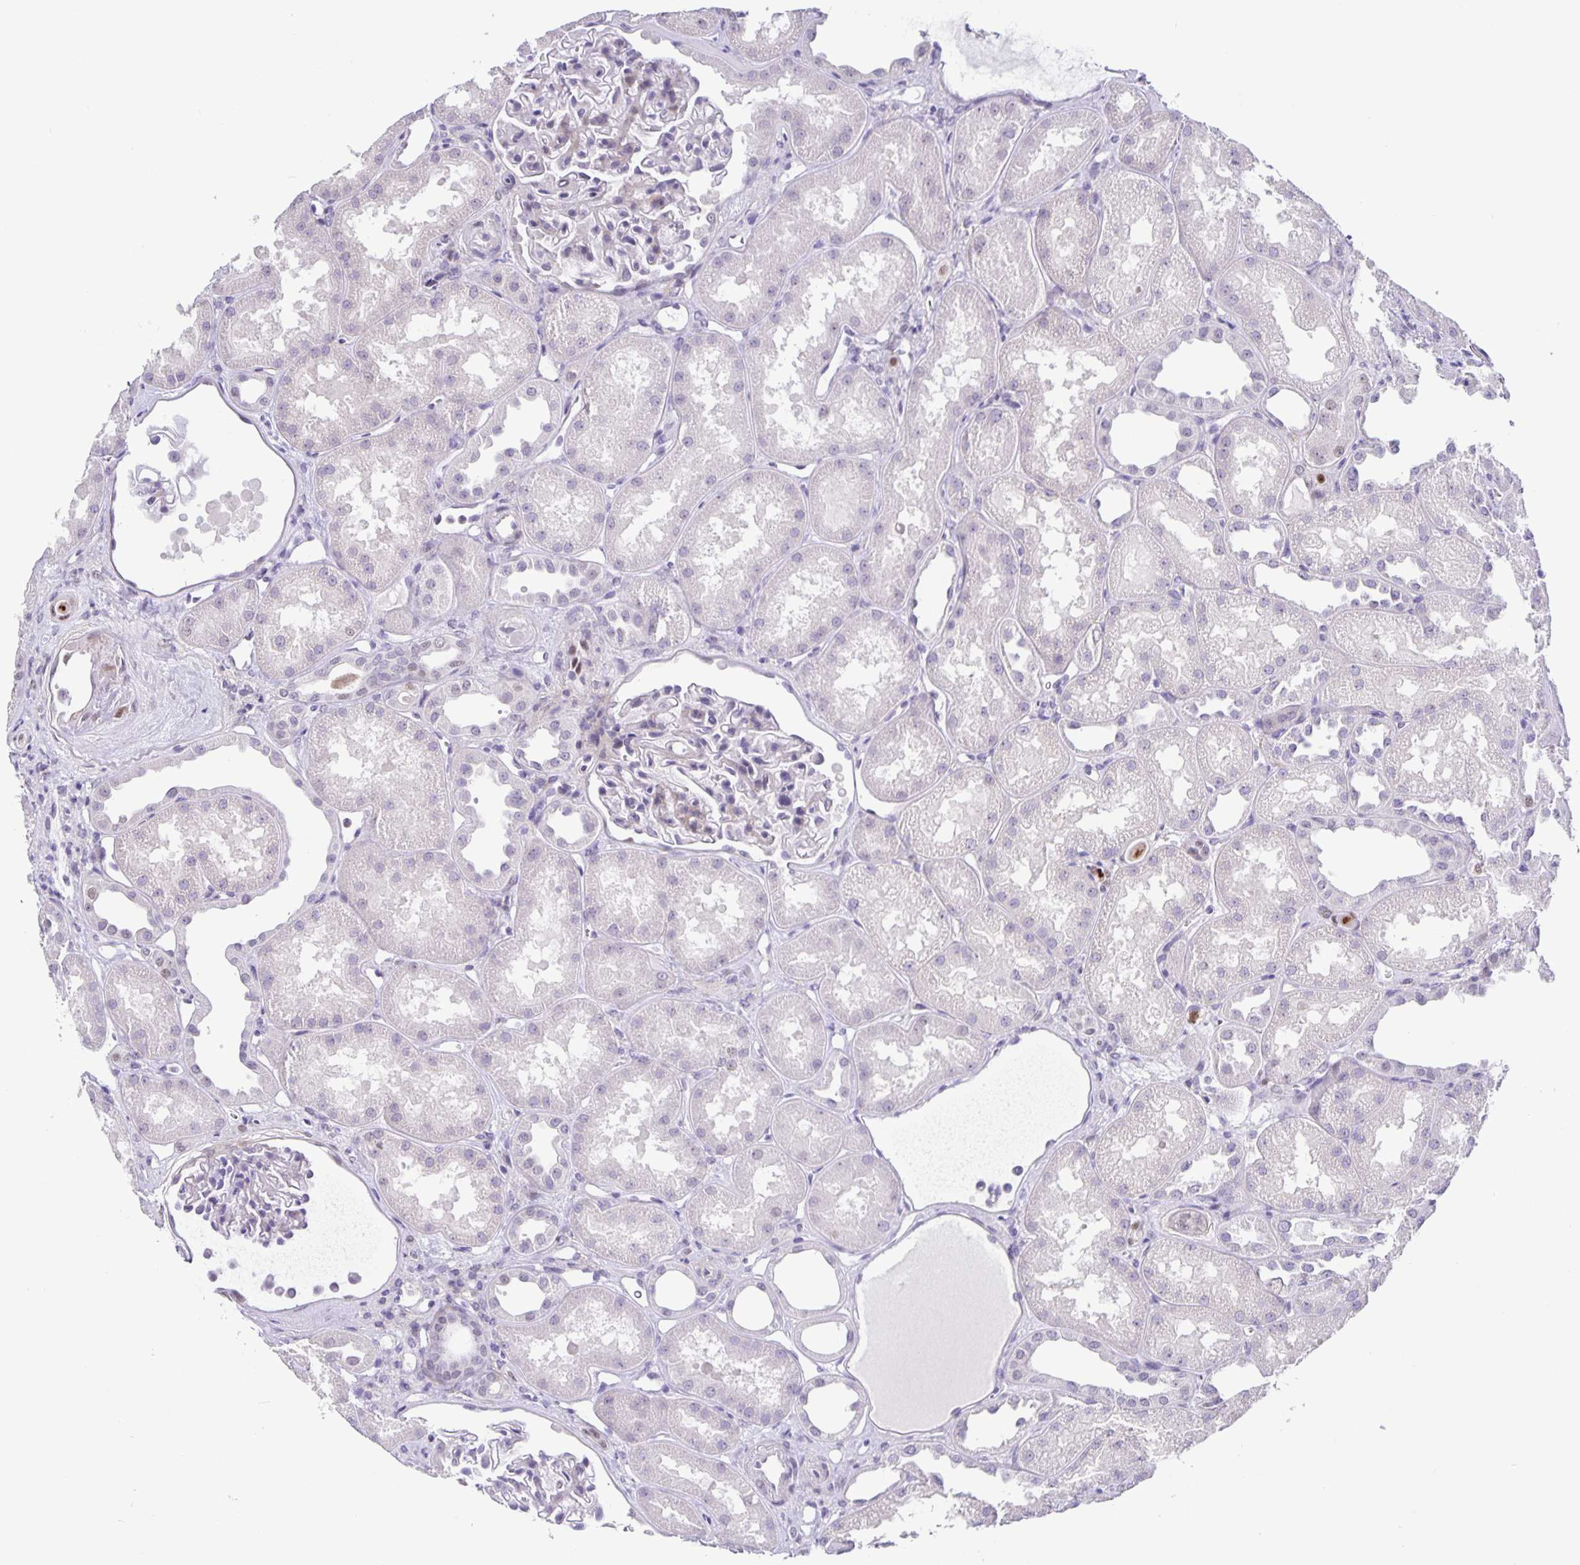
{"staining": {"intensity": "negative", "quantity": "none", "location": "none"}, "tissue": "kidney", "cell_type": "Cells in glomeruli", "image_type": "normal", "snomed": [{"axis": "morphology", "description": "Normal tissue, NOS"}, {"axis": "topography", "description": "Kidney"}], "caption": "Kidney was stained to show a protein in brown. There is no significant expression in cells in glomeruli. (DAB immunohistochemistry (IHC) visualized using brightfield microscopy, high magnification).", "gene": "FOSL2", "patient": {"sex": "male", "age": 61}}